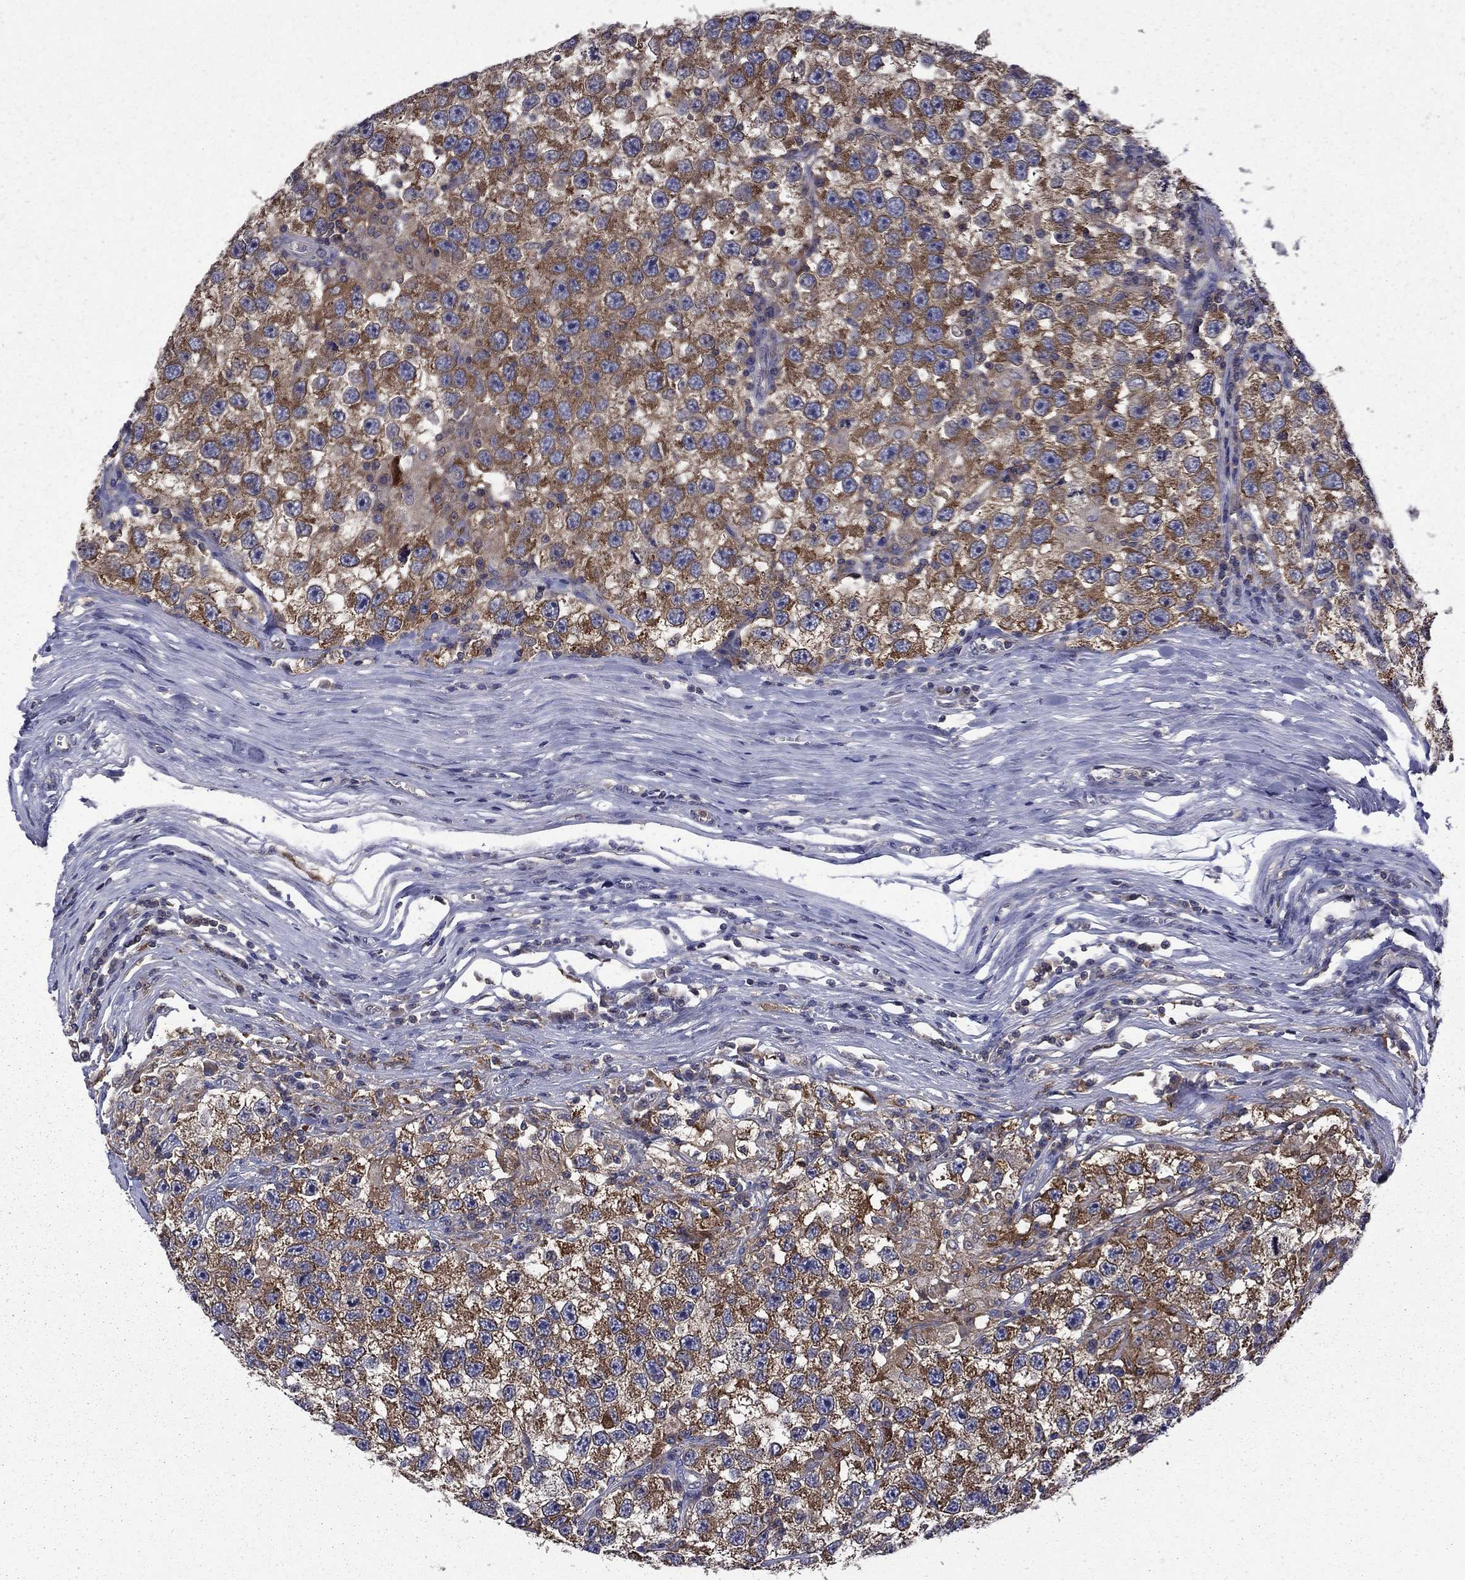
{"staining": {"intensity": "strong", "quantity": "25%-75%", "location": "cytoplasmic/membranous"}, "tissue": "testis cancer", "cell_type": "Tumor cells", "image_type": "cancer", "snomed": [{"axis": "morphology", "description": "Seminoma, NOS"}, {"axis": "topography", "description": "Testis"}], "caption": "This is a photomicrograph of immunohistochemistry staining of testis cancer (seminoma), which shows strong positivity in the cytoplasmic/membranous of tumor cells.", "gene": "CEACAM7", "patient": {"sex": "male", "age": 26}}